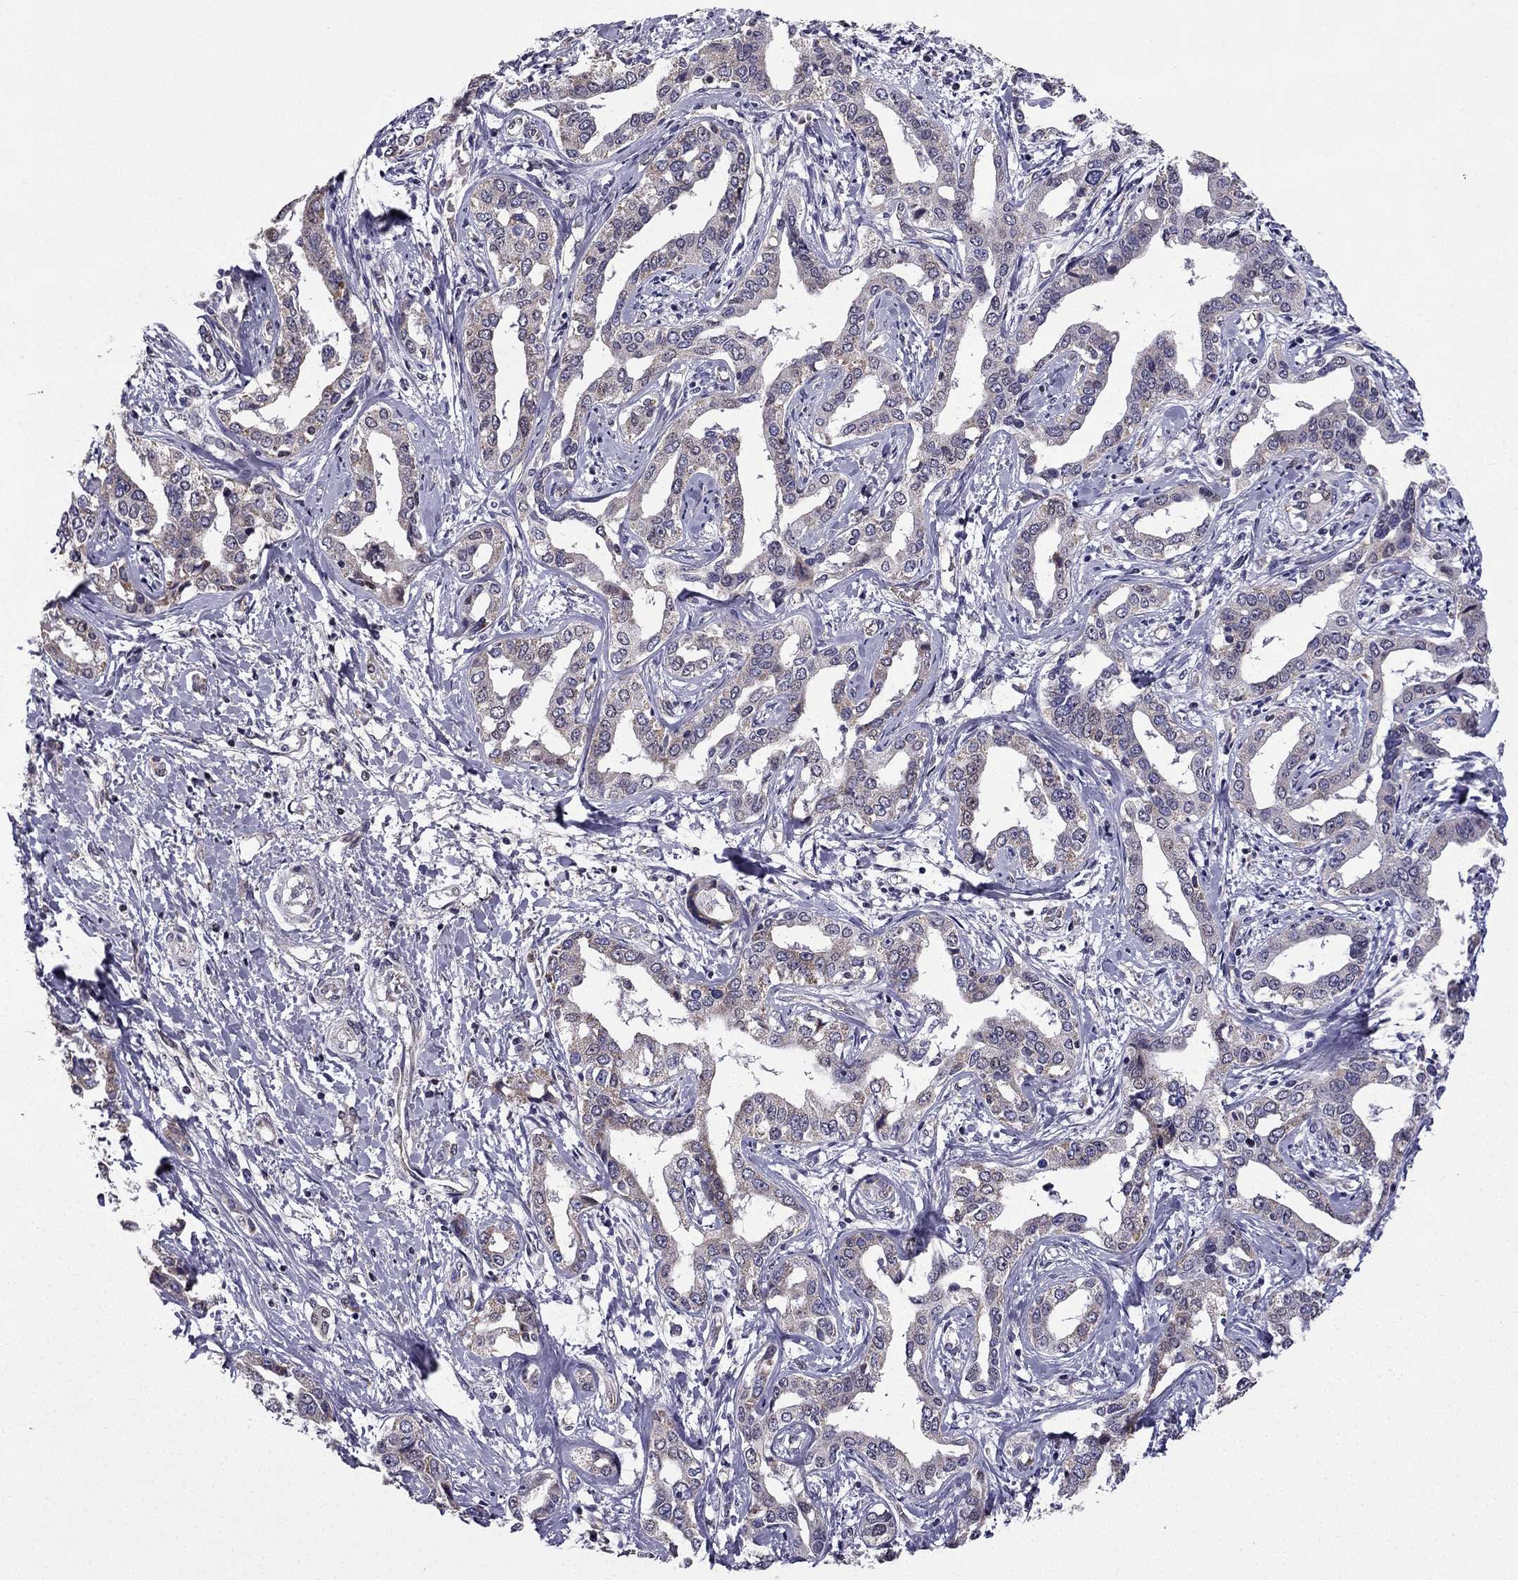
{"staining": {"intensity": "weak", "quantity": ">75%", "location": "cytoplasmic/membranous"}, "tissue": "liver cancer", "cell_type": "Tumor cells", "image_type": "cancer", "snomed": [{"axis": "morphology", "description": "Cholangiocarcinoma"}, {"axis": "topography", "description": "Liver"}], "caption": "A micrograph of human liver cancer (cholangiocarcinoma) stained for a protein displays weak cytoplasmic/membranous brown staining in tumor cells. (brown staining indicates protein expression, while blue staining denotes nuclei).", "gene": "SLC6A2", "patient": {"sex": "male", "age": 59}}